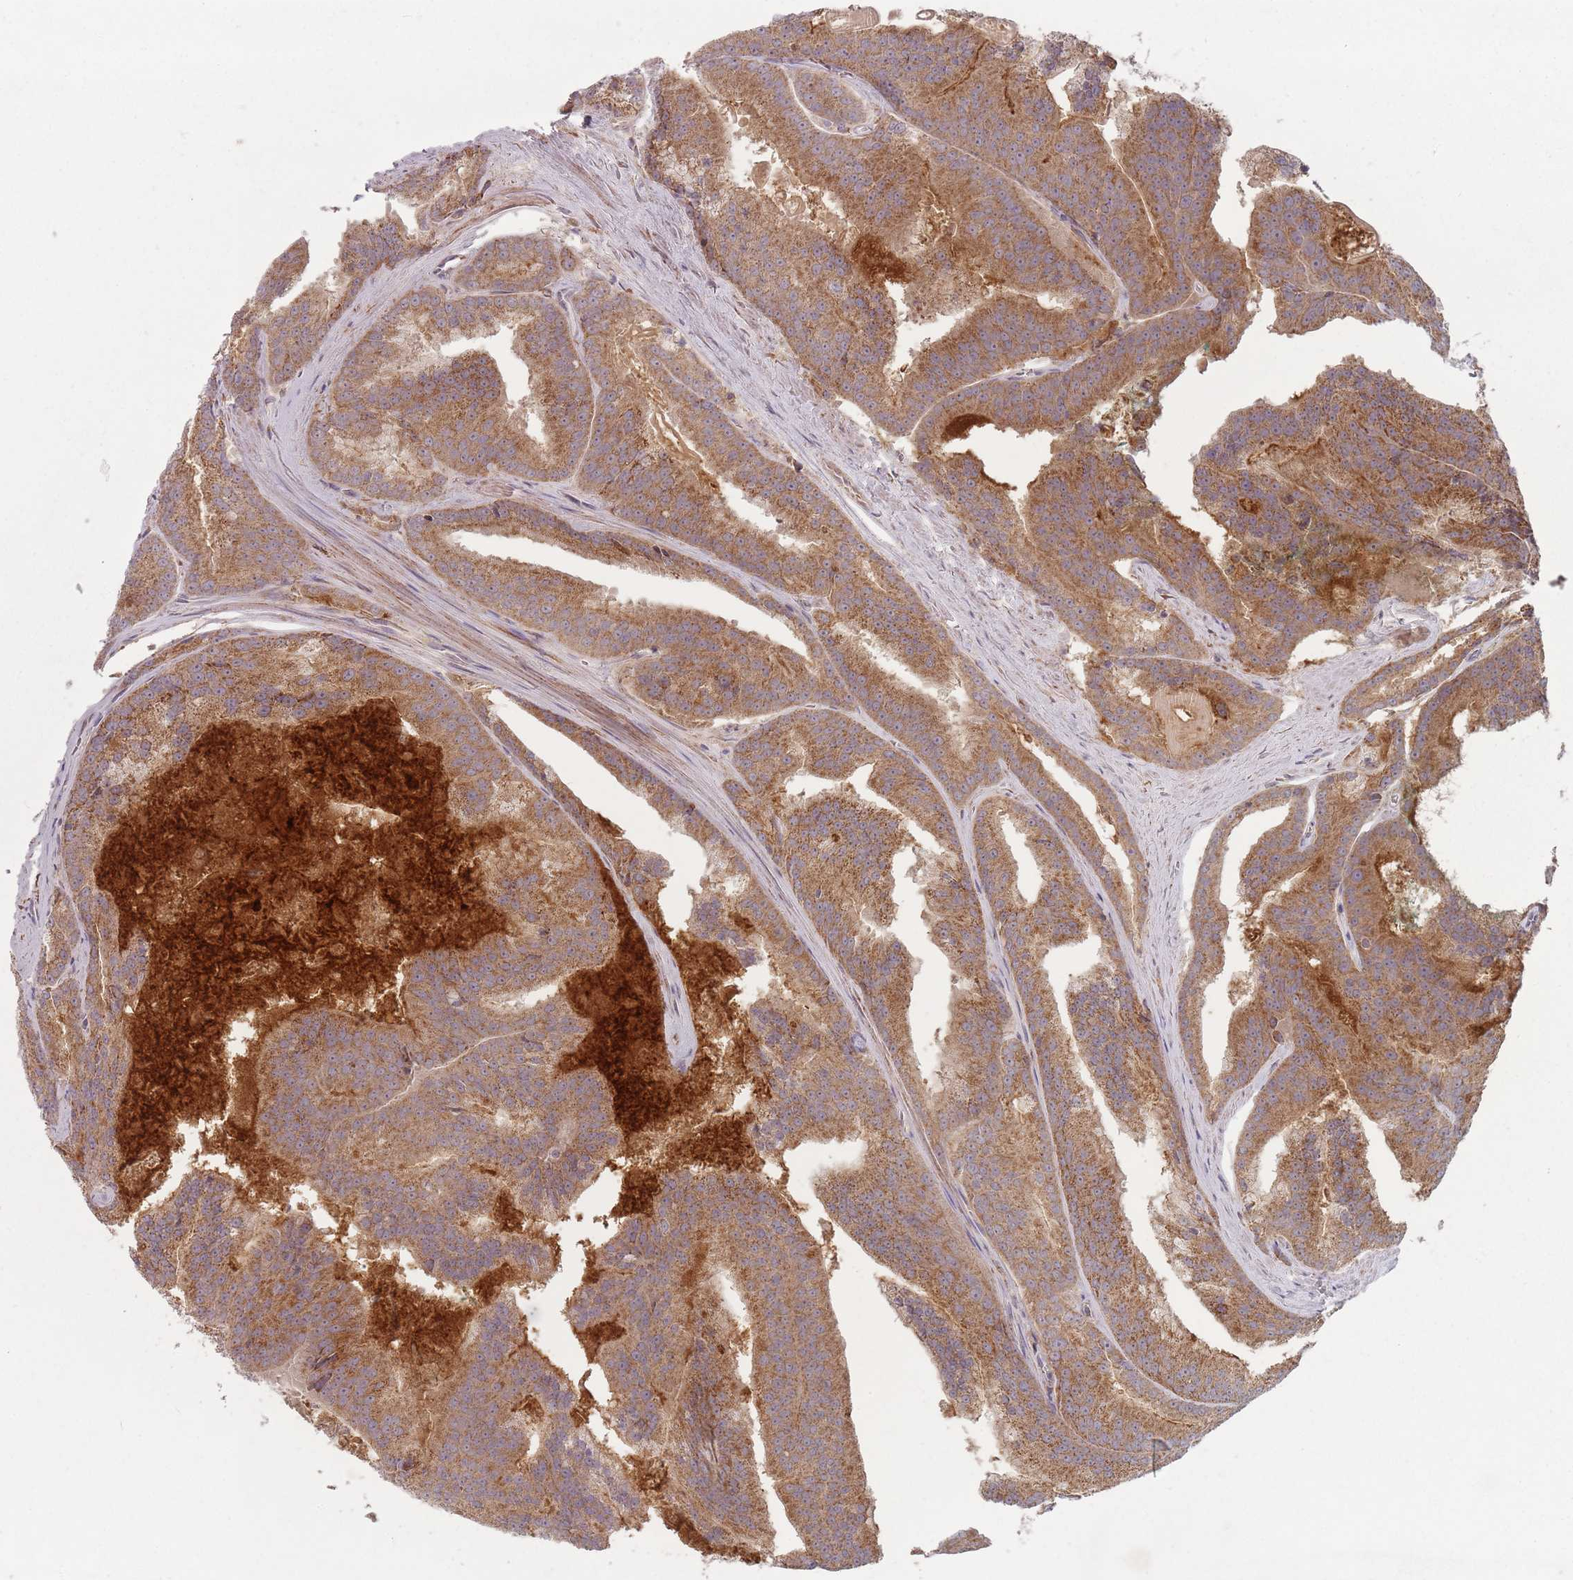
{"staining": {"intensity": "moderate", "quantity": ">75%", "location": "cytoplasmic/membranous"}, "tissue": "prostate cancer", "cell_type": "Tumor cells", "image_type": "cancer", "snomed": [{"axis": "morphology", "description": "Adenocarcinoma, High grade"}, {"axis": "topography", "description": "Prostate"}], "caption": "Protein expression analysis of prostate cancer reveals moderate cytoplasmic/membranous staining in about >75% of tumor cells. (IHC, brightfield microscopy, high magnification).", "gene": "OR10Q1", "patient": {"sex": "male", "age": 61}}